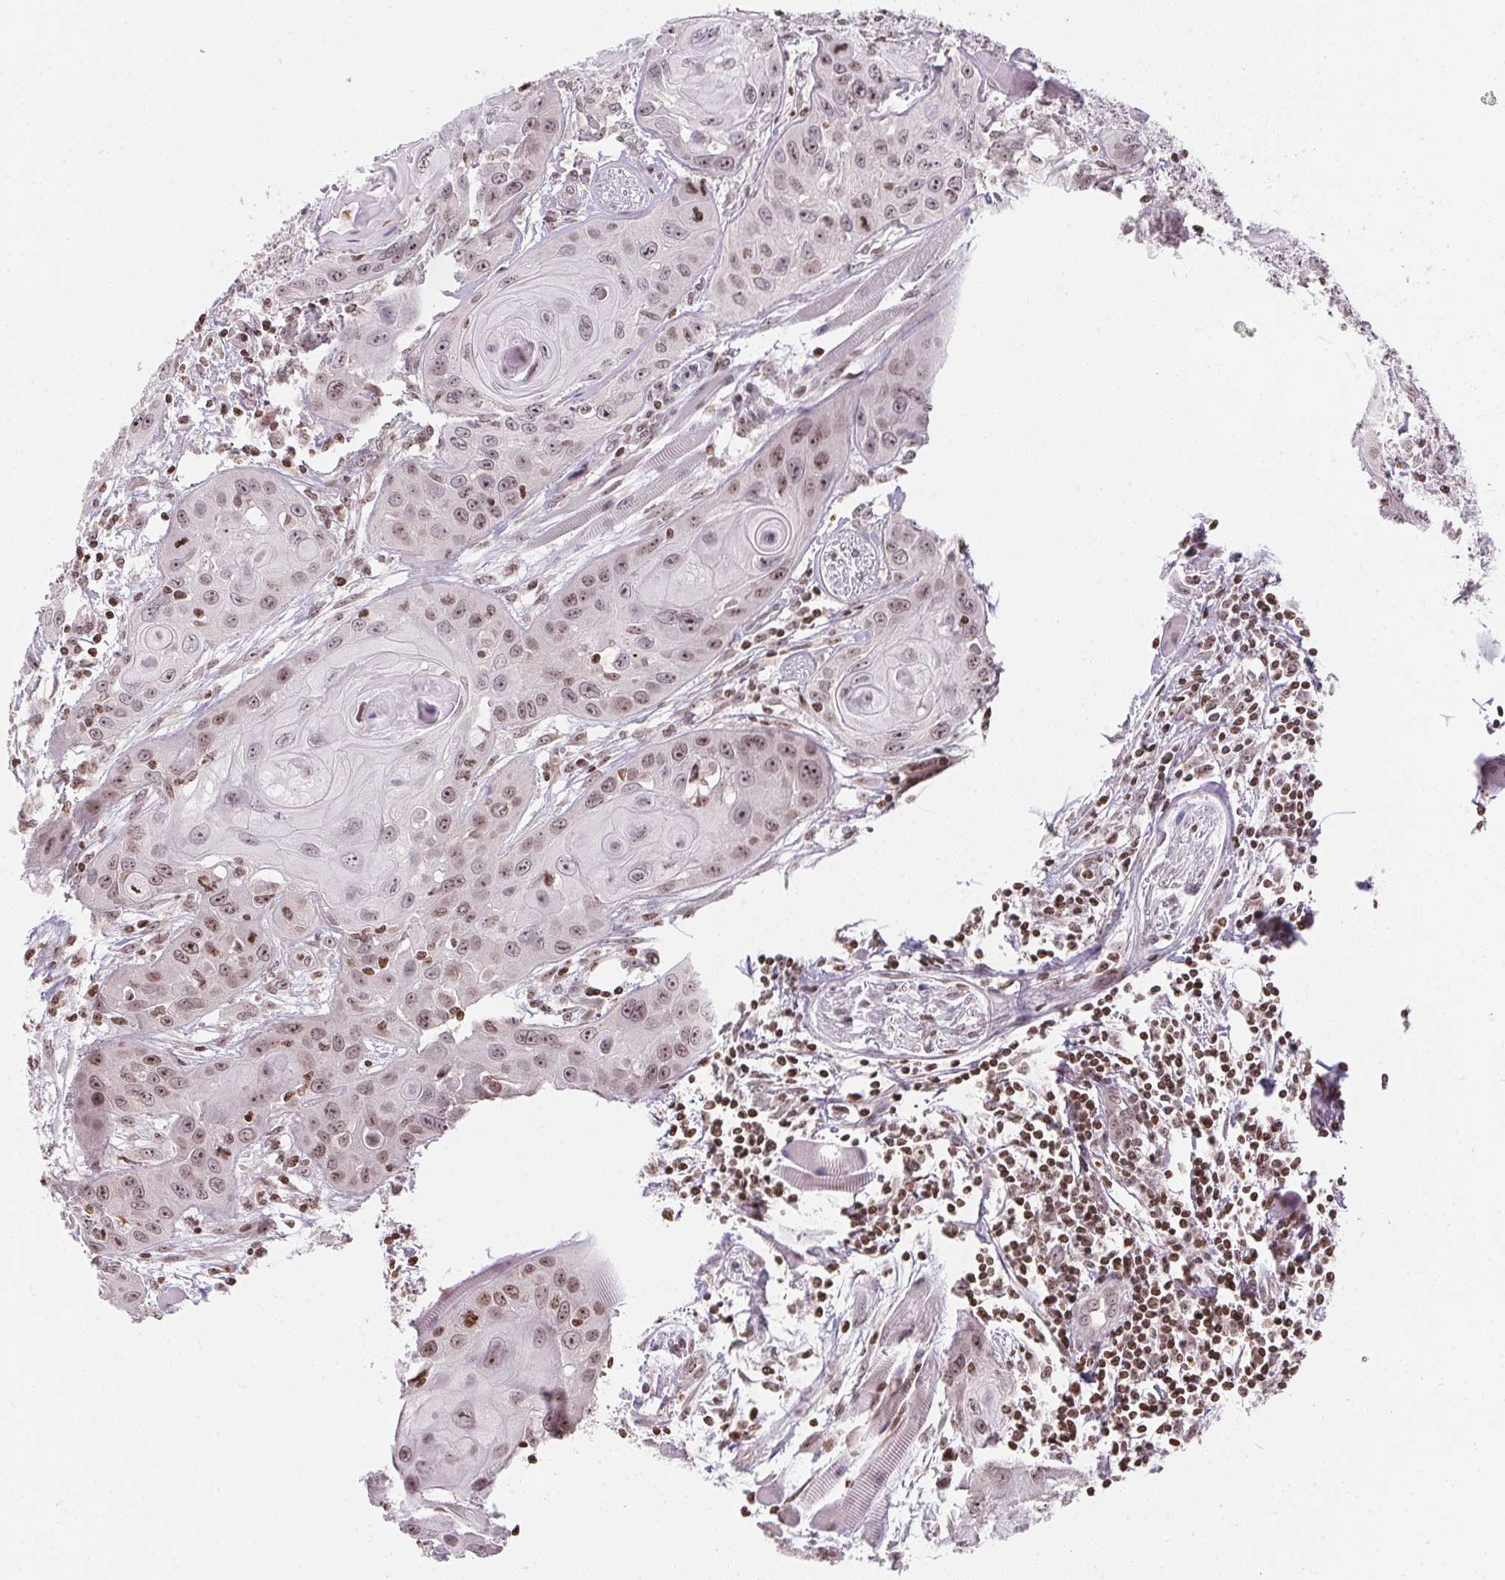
{"staining": {"intensity": "weak", "quantity": ">75%", "location": "nuclear"}, "tissue": "head and neck cancer", "cell_type": "Tumor cells", "image_type": "cancer", "snomed": [{"axis": "morphology", "description": "Squamous cell carcinoma, NOS"}, {"axis": "topography", "description": "Oral tissue"}, {"axis": "topography", "description": "Head-Neck"}], "caption": "Head and neck cancer (squamous cell carcinoma) stained with a brown dye demonstrates weak nuclear positive expression in about >75% of tumor cells.", "gene": "RNF181", "patient": {"sex": "male", "age": 58}}